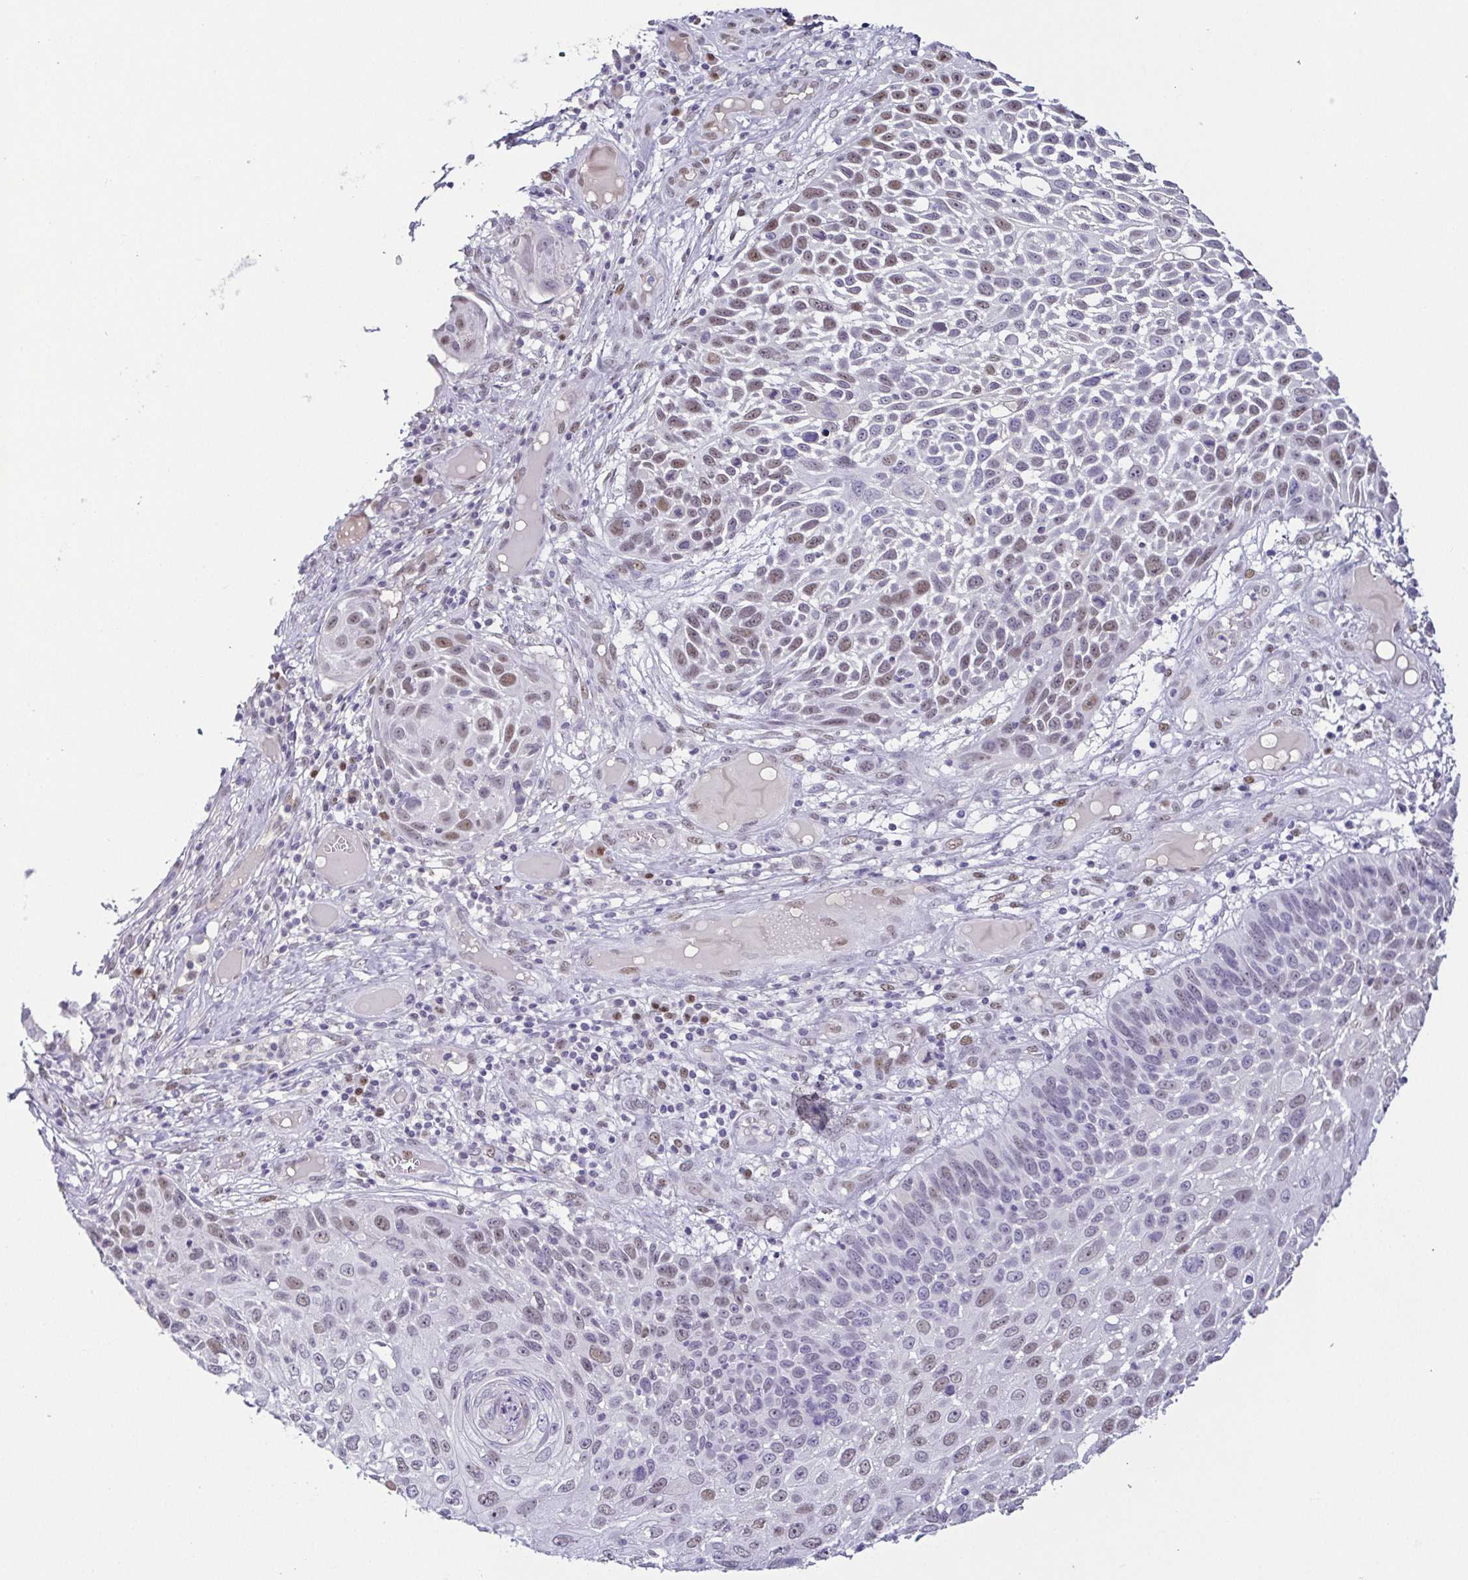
{"staining": {"intensity": "moderate", "quantity": "25%-75%", "location": "nuclear"}, "tissue": "skin cancer", "cell_type": "Tumor cells", "image_type": "cancer", "snomed": [{"axis": "morphology", "description": "Squamous cell carcinoma, NOS"}, {"axis": "topography", "description": "Skin"}], "caption": "Brown immunohistochemical staining in human skin cancer demonstrates moderate nuclear positivity in about 25%-75% of tumor cells.", "gene": "TCF3", "patient": {"sex": "male", "age": 92}}